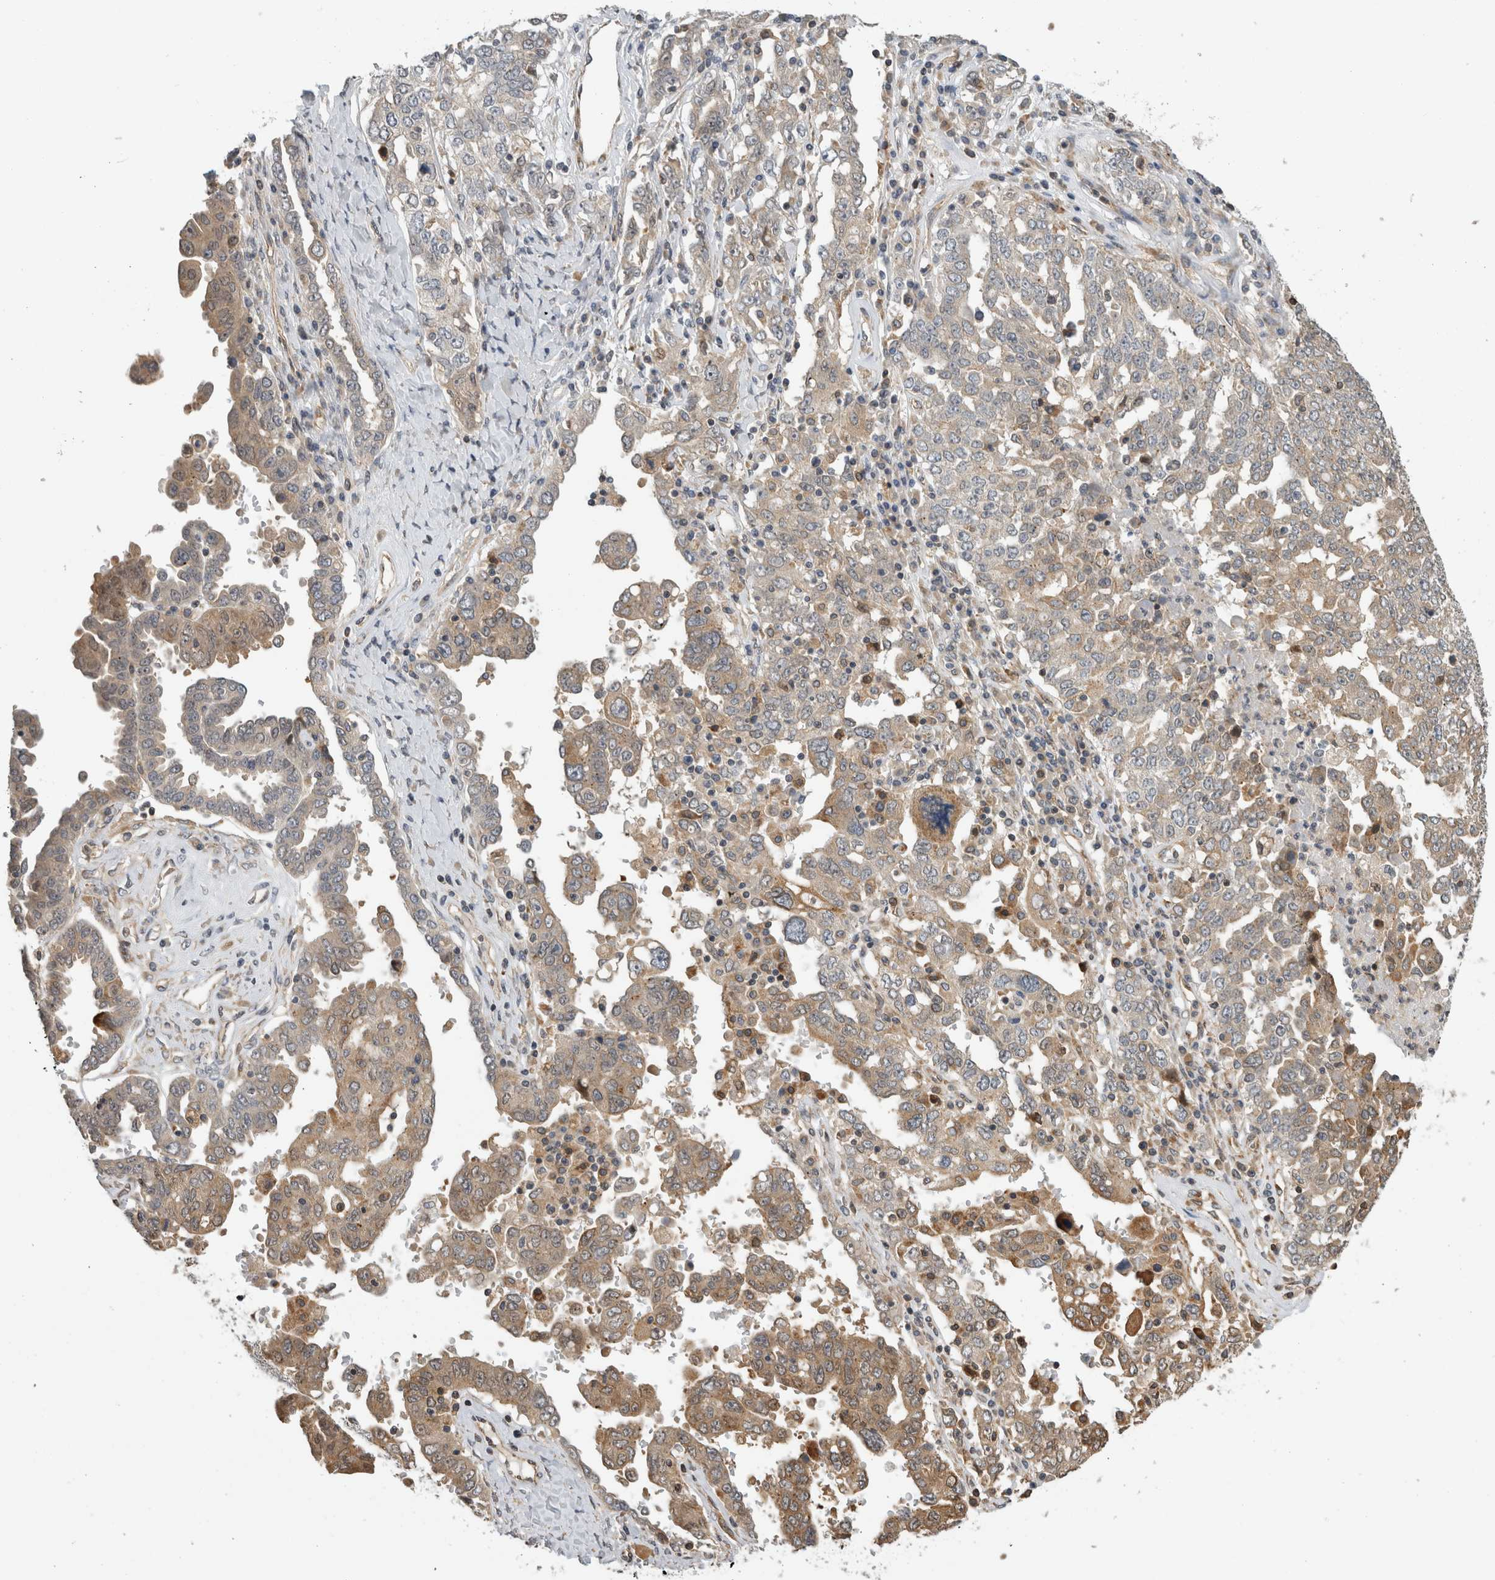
{"staining": {"intensity": "weak", "quantity": "25%-75%", "location": "cytoplasmic/membranous"}, "tissue": "ovarian cancer", "cell_type": "Tumor cells", "image_type": "cancer", "snomed": [{"axis": "morphology", "description": "Carcinoma, endometroid"}, {"axis": "topography", "description": "Ovary"}], "caption": "Protein staining displays weak cytoplasmic/membranous positivity in approximately 25%-75% of tumor cells in ovarian cancer (endometroid carcinoma).", "gene": "PARP6", "patient": {"sex": "female", "age": 62}}